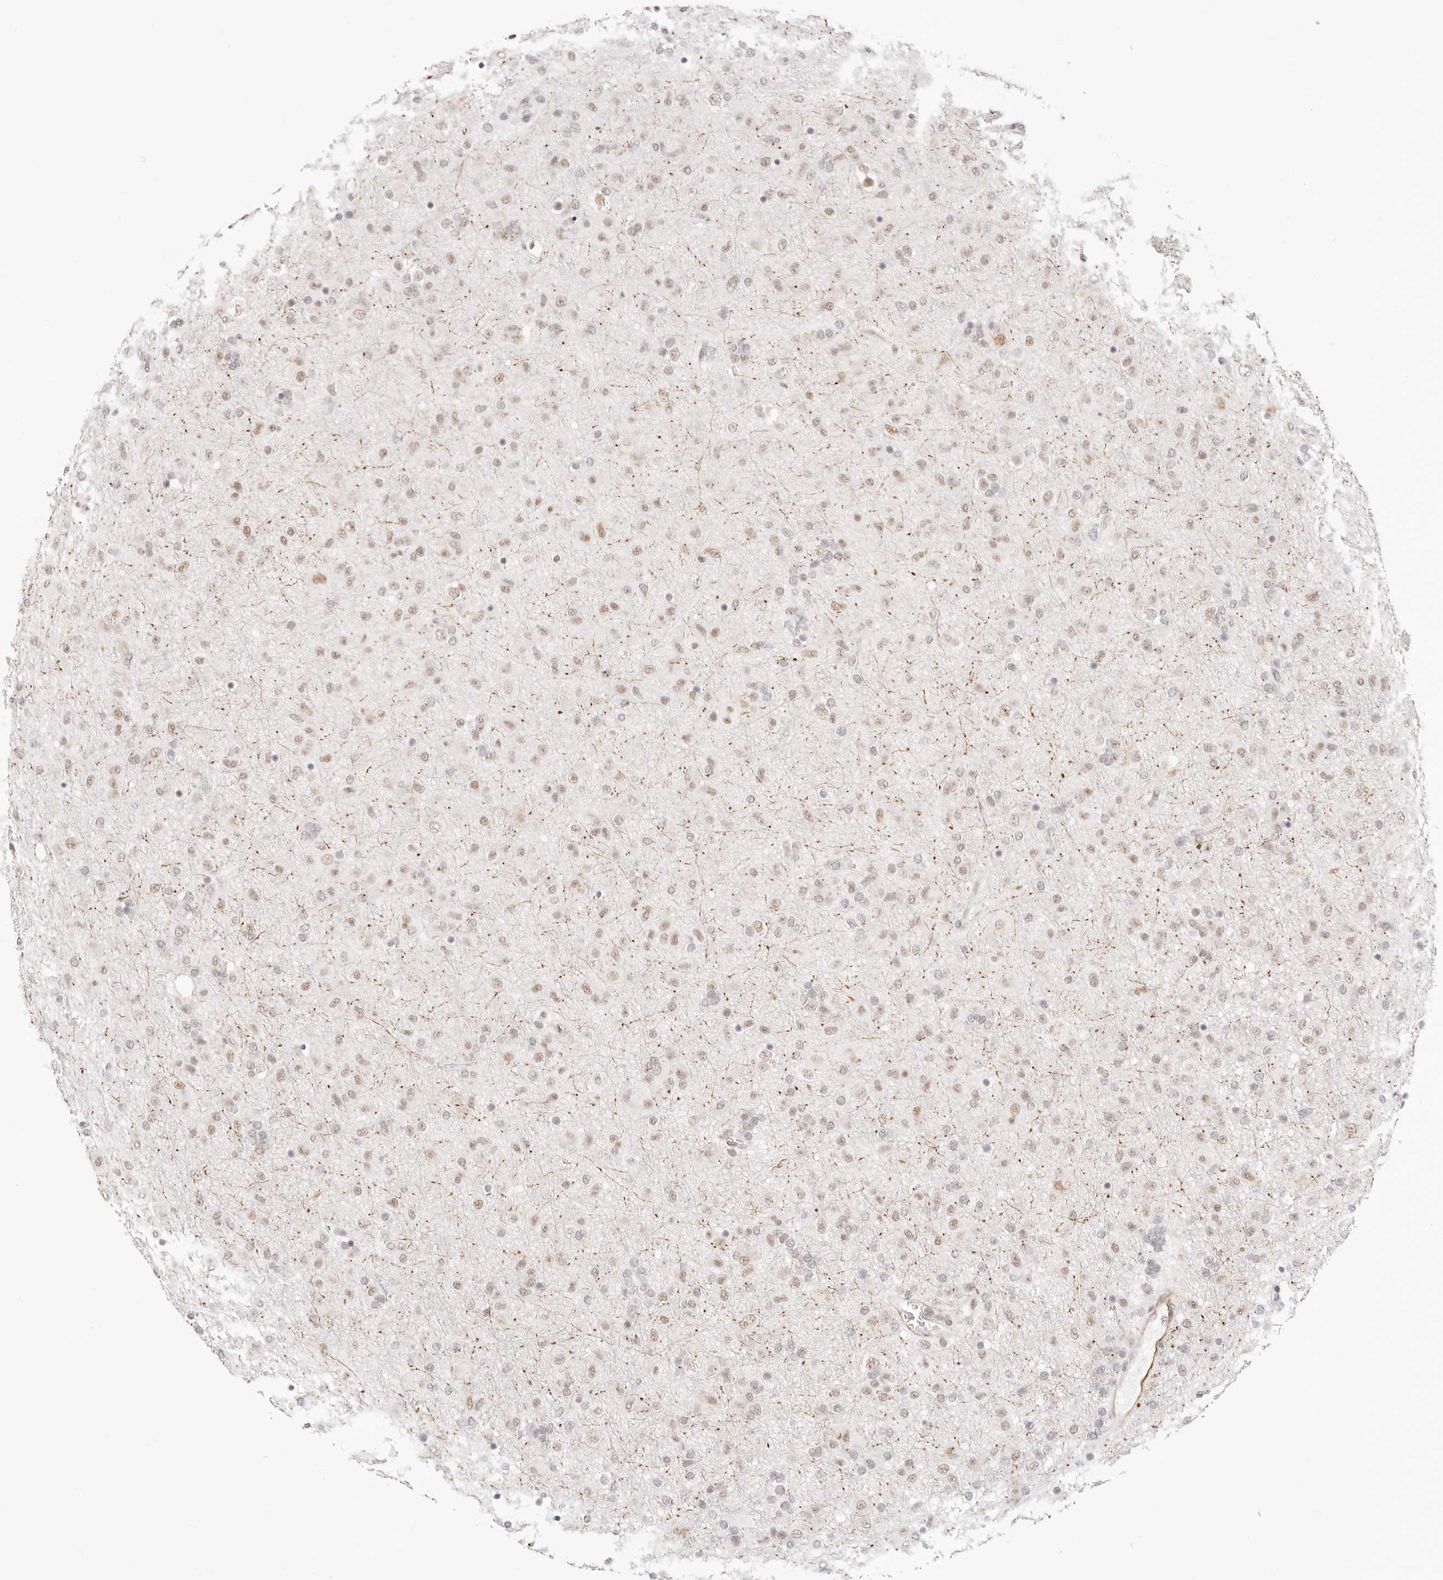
{"staining": {"intensity": "weak", "quantity": "25%-75%", "location": "nuclear"}, "tissue": "glioma", "cell_type": "Tumor cells", "image_type": "cancer", "snomed": [{"axis": "morphology", "description": "Glioma, malignant, Low grade"}, {"axis": "topography", "description": "Brain"}], "caption": "Tumor cells display weak nuclear positivity in approximately 25%-75% of cells in glioma.", "gene": "ZC3H11A", "patient": {"sex": "male", "age": 65}}